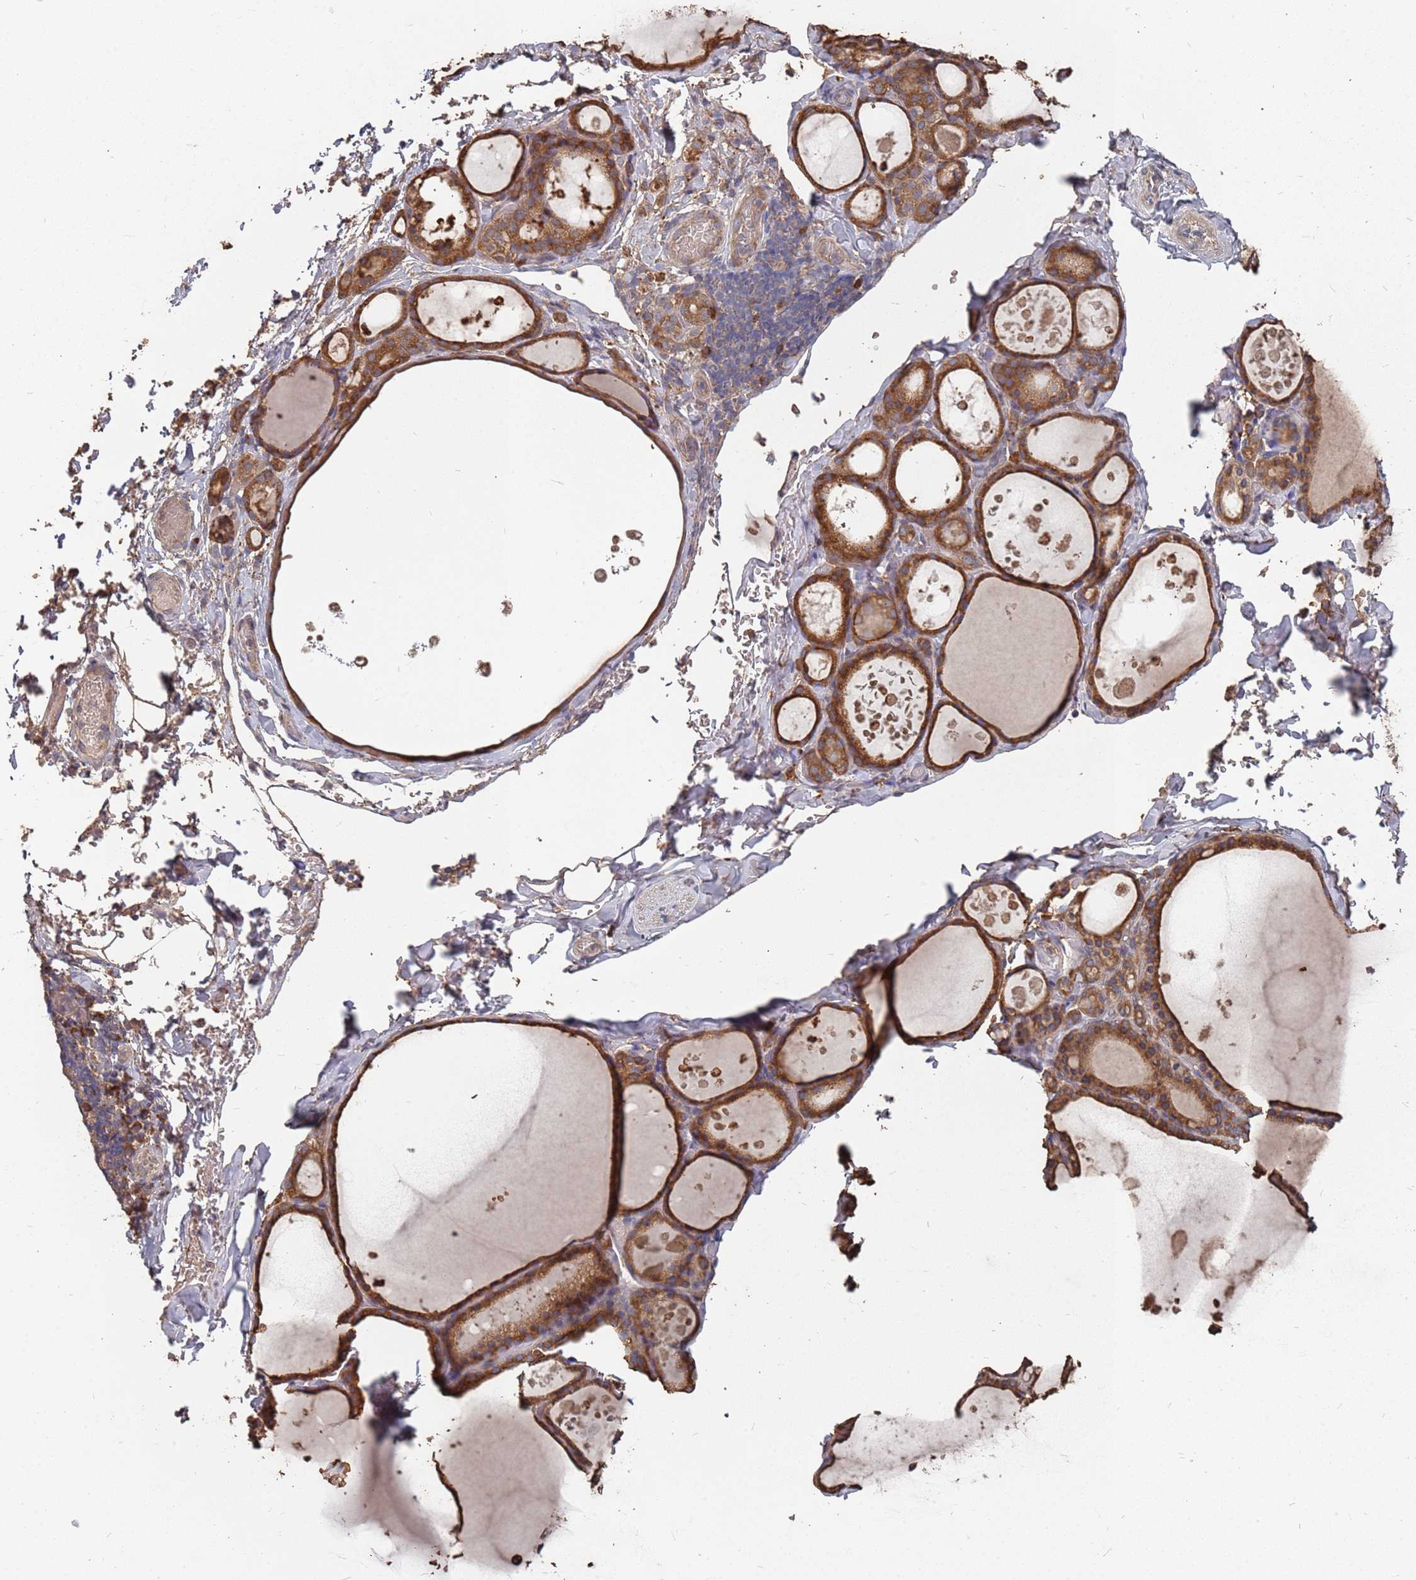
{"staining": {"intensity": "strong", "quantity": ">75%", "location": "cytoplasmic/membranous"}, "tissue": "thyroid gland", "cell_type": "Glandular cells", "image_type": "normal", "snomed": [{"axis": "morphology", "description": "Normal tissue, NOS"}, {"axis": "topography", "description": "Thyroid gland"}], "caption": "Strong cytoplasmic/membranous positivity is seen in about >75% of glandular cells in benign thyroid gland. The staining was performed using DAB to visualize the protein expression in brown, while the nuclei were stained in blue with hematoxylin (Magnification: 20x).", "gene": "ATG5", "patient": {"sex": "male", "age": 56}}